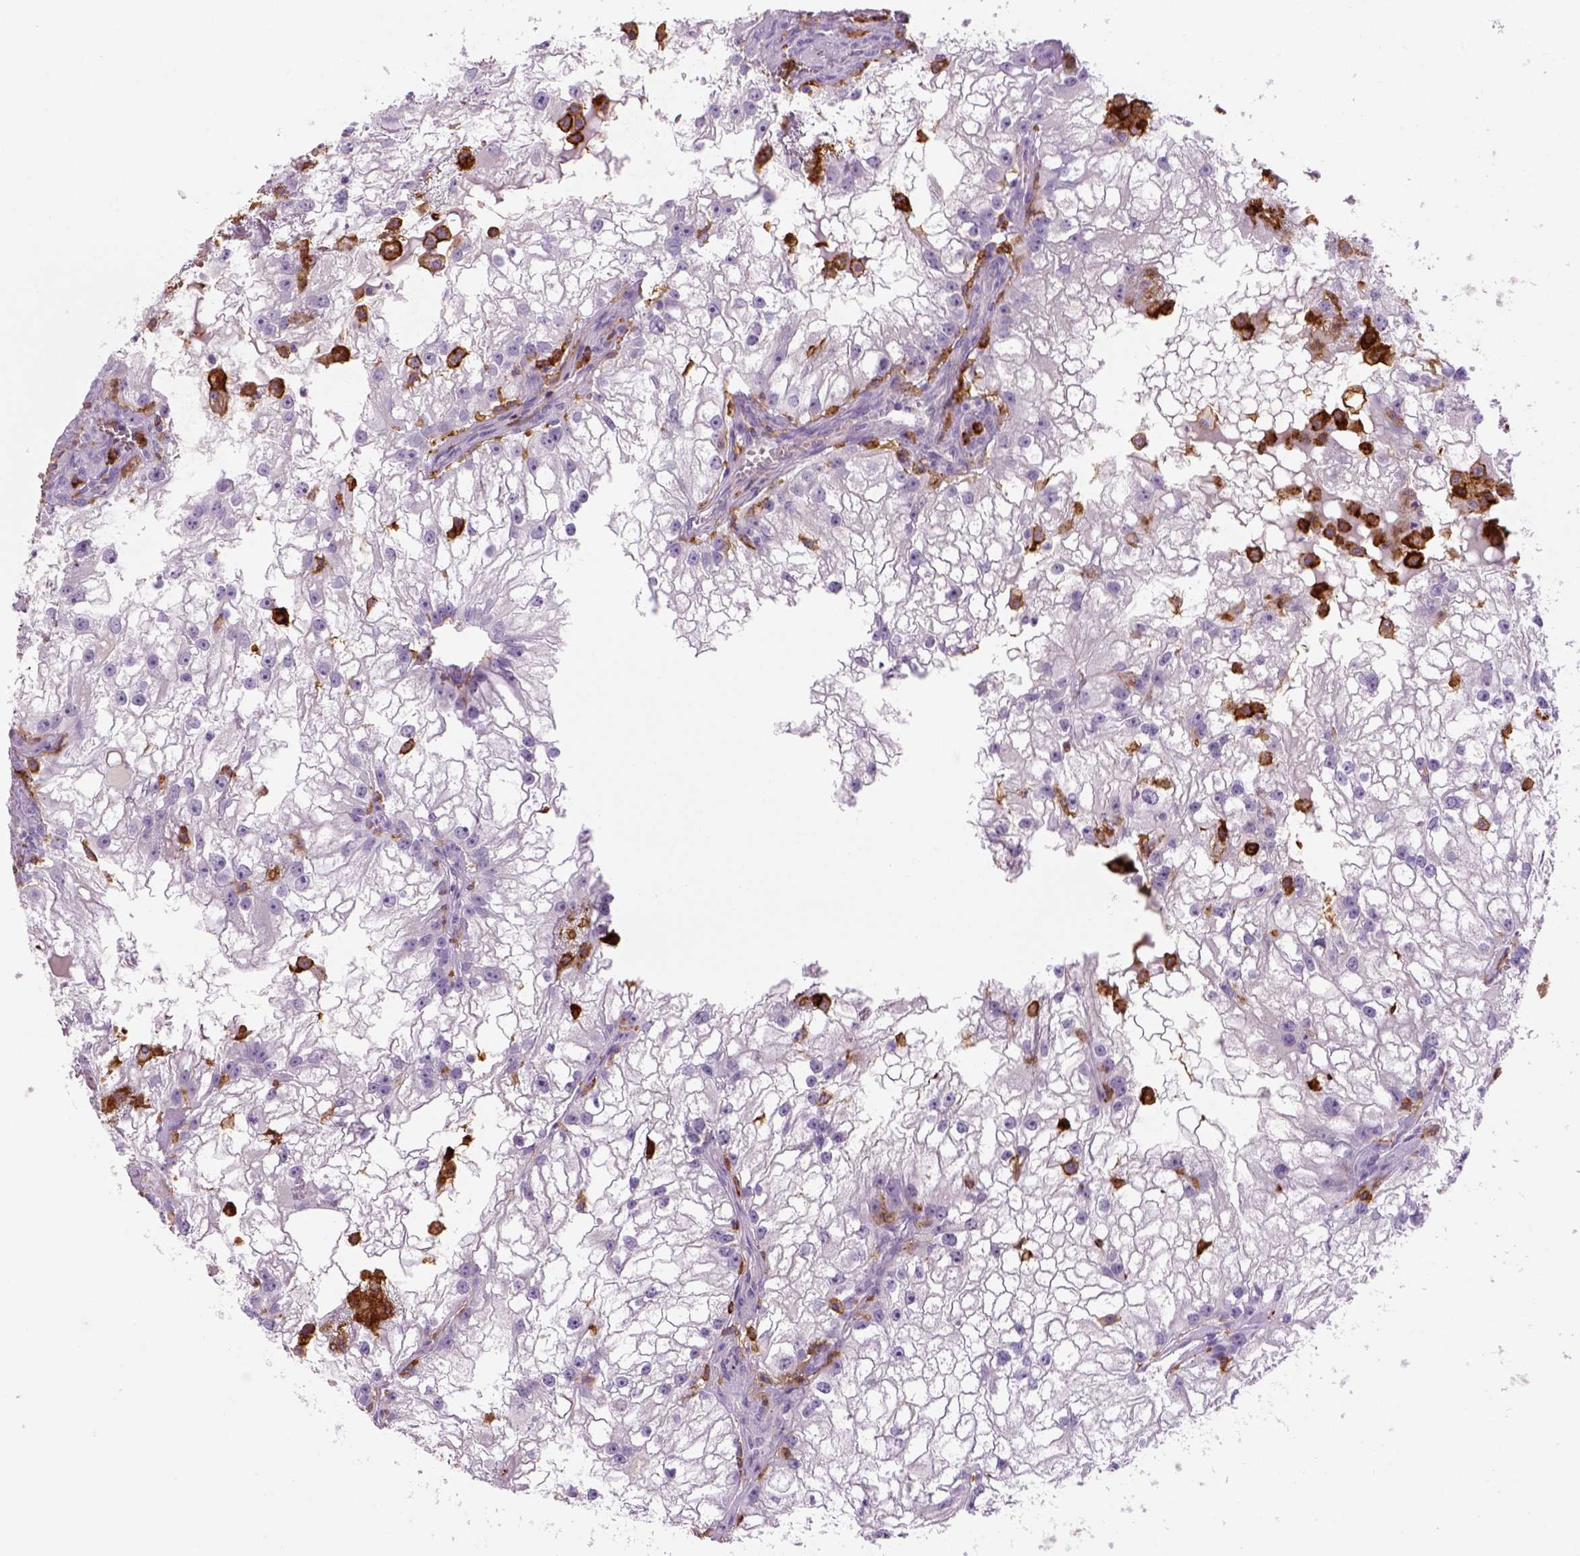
{"staining": {"intensity": "negative", "quantity": "none", "location": "none"}, "tissue": "renal cancer", "cell_type": "Tumor cells", "image_type": "cancer", "snomed": [{"axis": "morphology", "description": "Adenocarcinoma, NOS"}, {"axis": "topography", "description": "Kidney"}], "caption": "DAB immunohistochemical staining of human adenocarcinoma (renal) shows no significant expression in tumor cells. (Stains: DAB IHC with hematoxylin counter stain, Microscopy: brightfield microscopy at high magnification).", "gene": "CD14", "patient": {"sex": "male", "age": 59}}